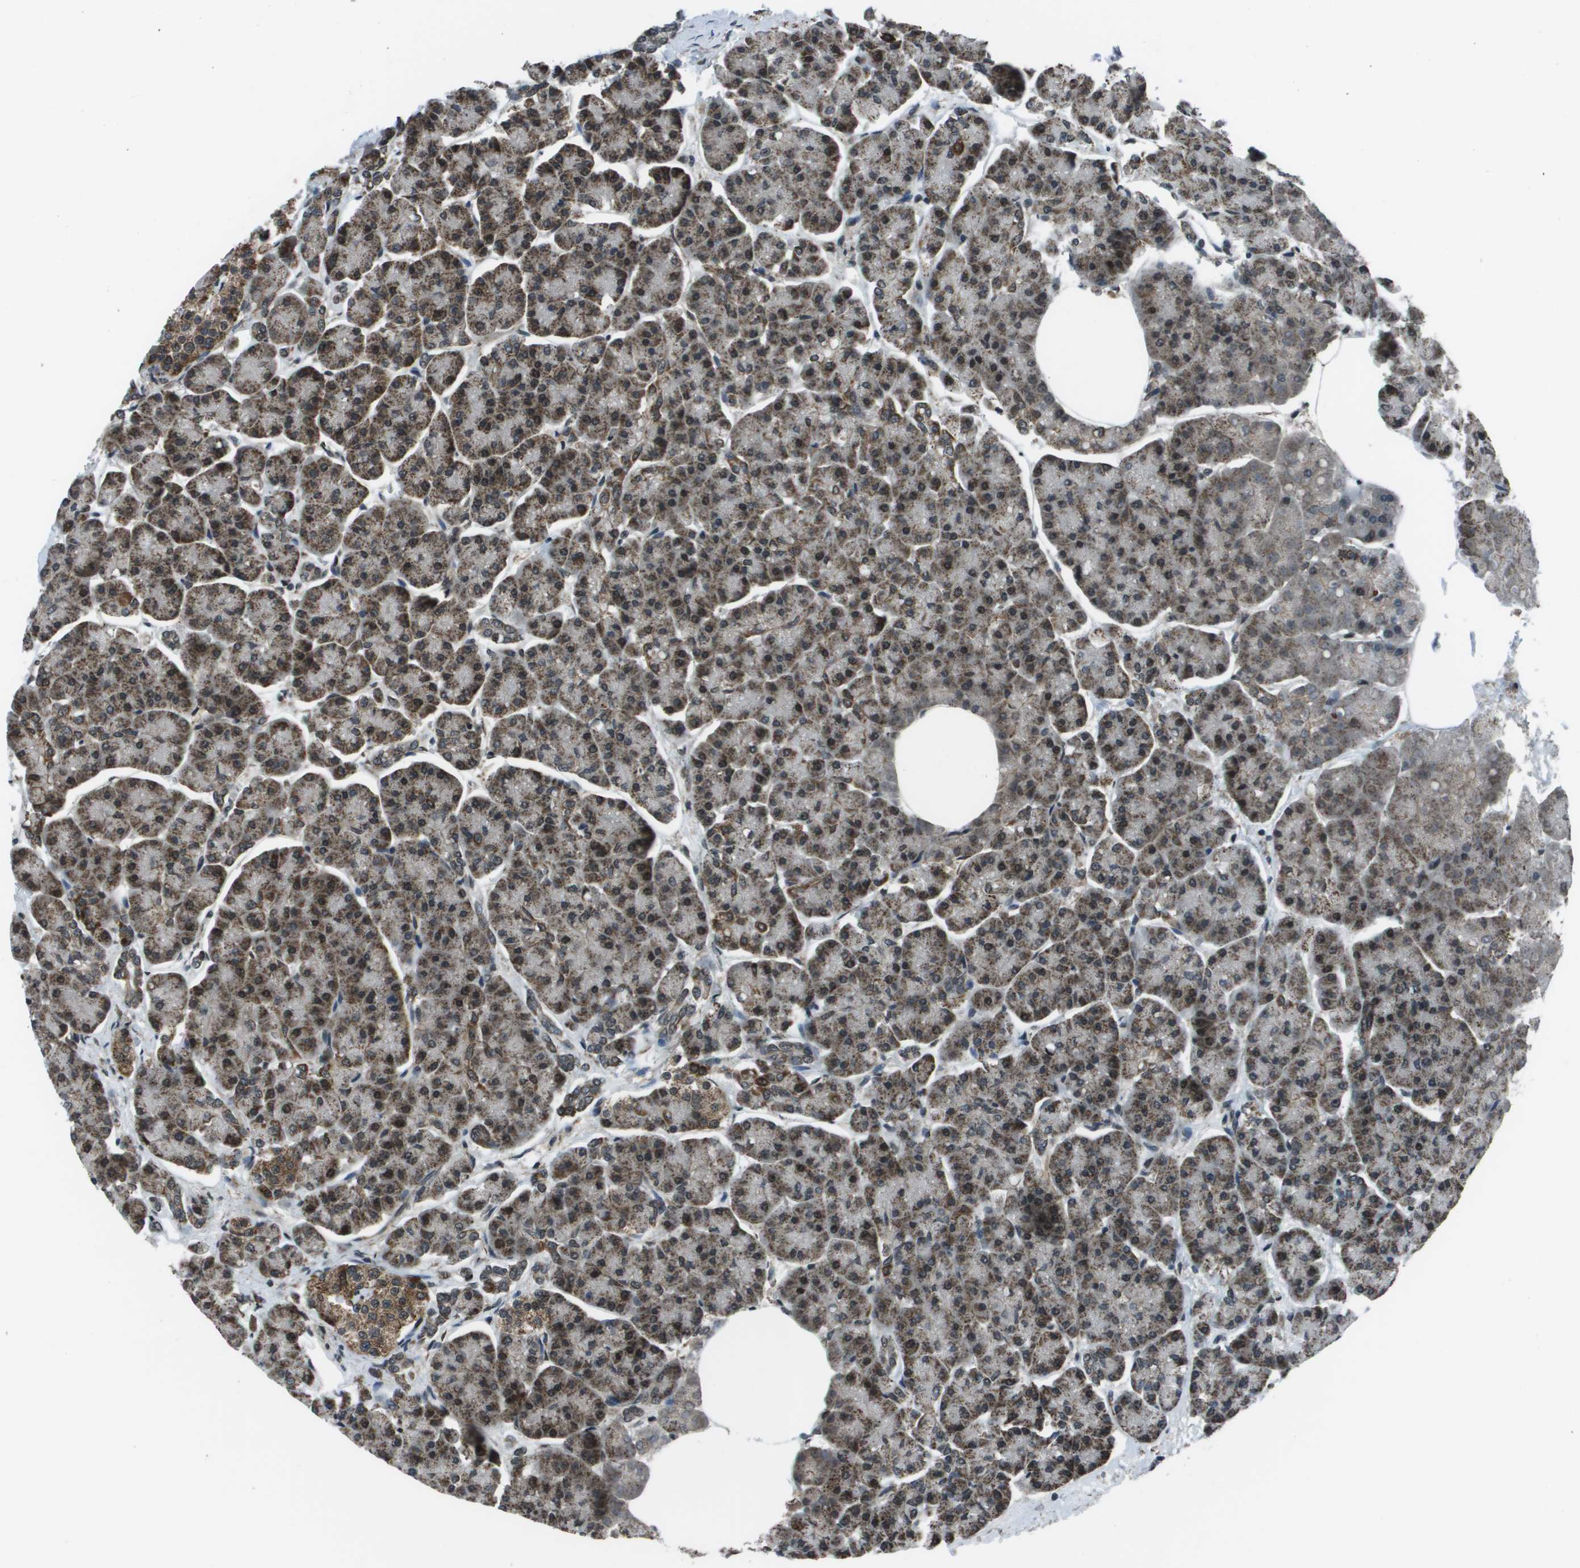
{"staining": {"intensity": "moderate", "quantity": ">75%", "location": "cytoplasmic/membranous,nuclear"}, "tissue": "pancreas", "cell_type": "Exocrine glandular cells", "image_type": "normal", "snomed": [{"axis": "morphology", "description": "Normal tissue, NOS"}, {"axis": "topography", "description": "Pancreas"}], "caption": "Protein staining by immunohistochemistry demonstrates moderate cytoplasmic/membranous,nuclear expression in about >75% of exocrine glandular cells in benign pancreas. The staining was performed using DAB (3,3'-diaminobenzidine), with brown indicating positive protein expression. Nuclei are stained blue with hematoxylin.", "gene": "PPFIA1", "patient": {"sex": "female", "age": 70}}